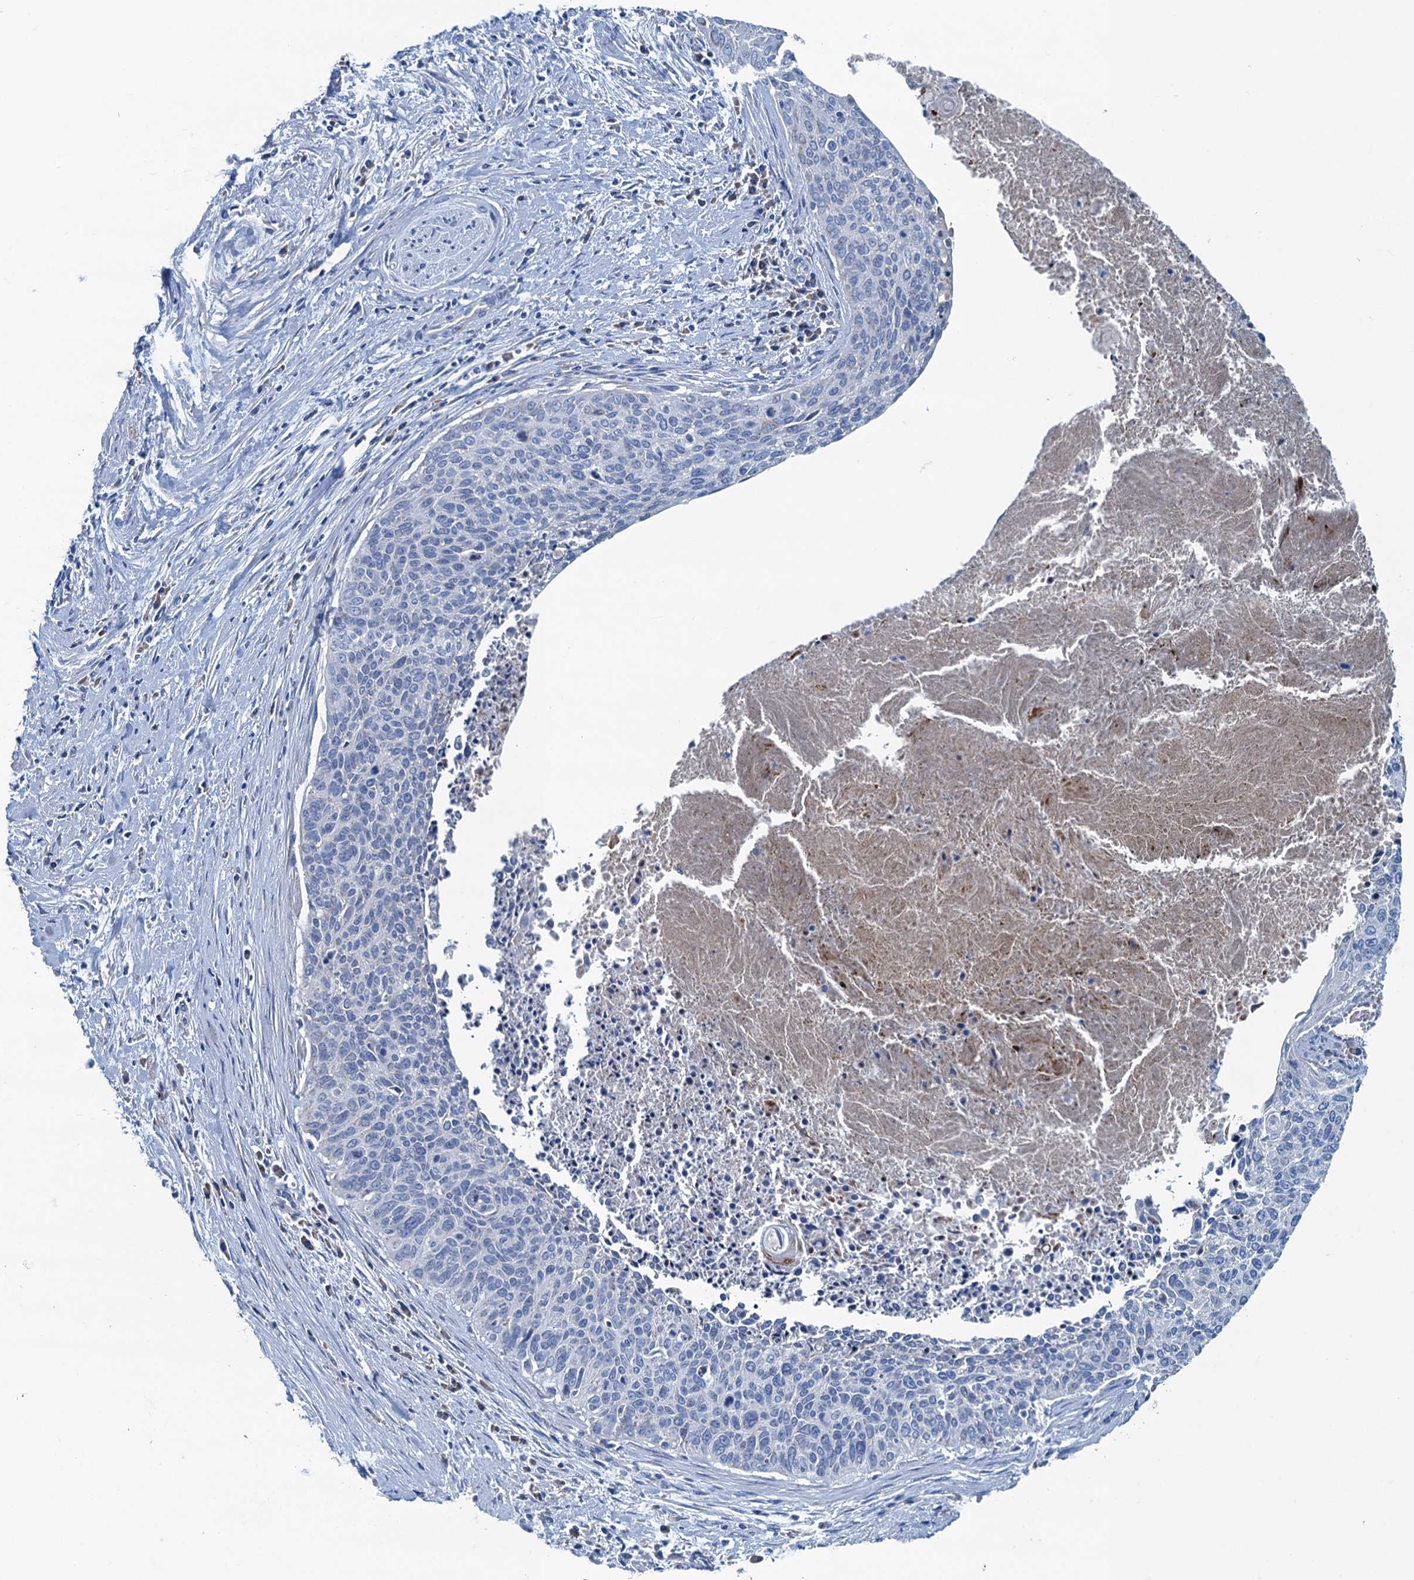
{"staining": {"intensity": "negative", "quantity": "none", "location": "none"}, "tissue": "cervical cancer", "cell_type": "Tumor cells", "image_type": "cancer", "snomed": [{"axis": "morphology", "description": "Squamous cell carcinoma, NOS"}, {"axis": "topography", "description": "Cervix"}], "caption": "Immunohistochemical staining of human cervical cancer exhibits no significant staining in tumor cells.", "gene": "C10orf88", "patient": {"sex": "female", "age": 55}}